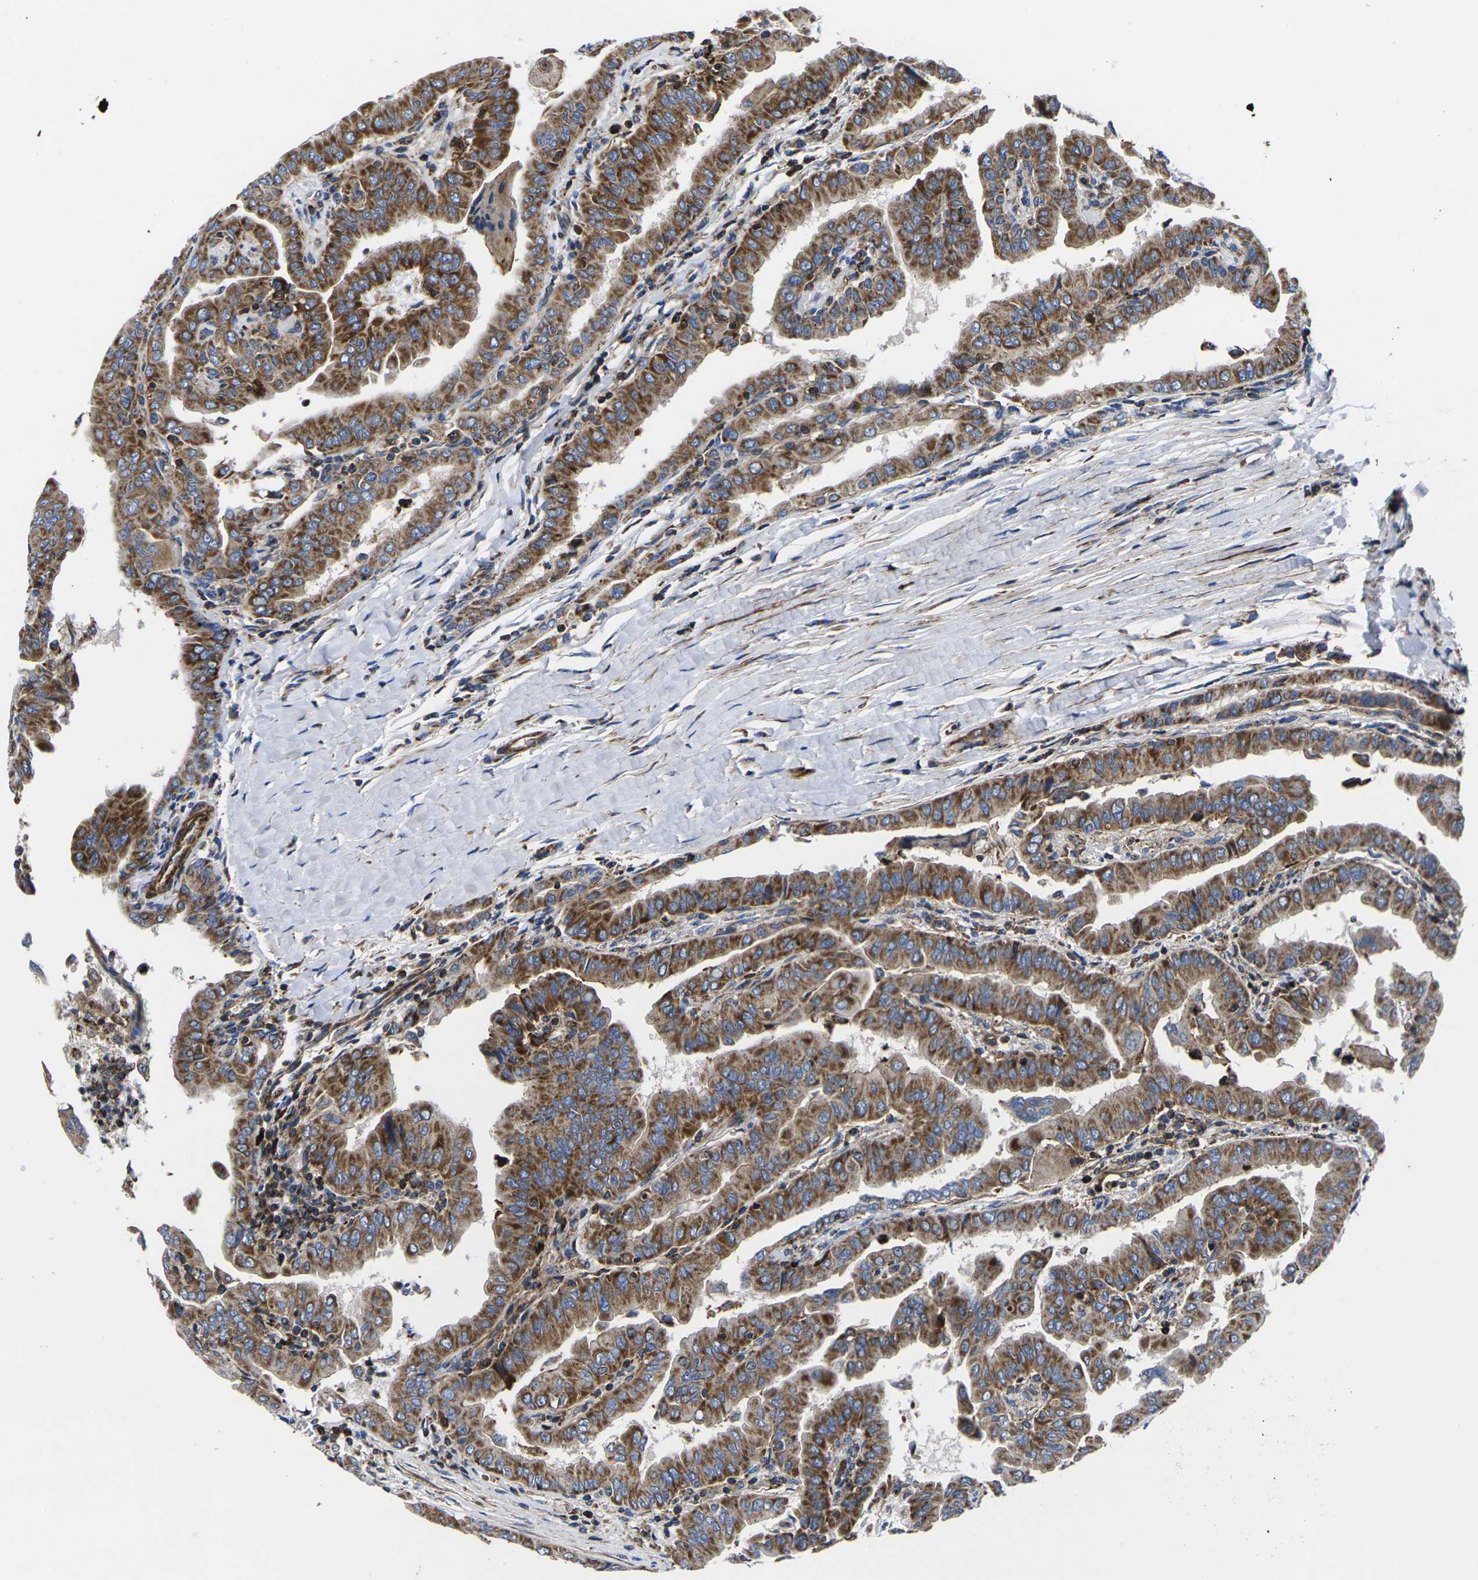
{"staining": {"intensity": "moderate", "quantity": ">75%", "location": "cytoplasmic/membranous"}, "tissue": "thyroid cancer", "cell_type": "Tumor cells", "image_type": "cancer", "snomed": [{"axis": "morphology", "description": "Papillary adenocarcinoma, NOS"}, {"axis": "topography", "description": "Thyroid gland"}], "caption": "A photomicrograph of human thyroid cancer (papillary adenocarcinoma) stained for a protein demonstrates moderate cytoplasmic/membranous brown staining in tumor cells.", "gene": "GPR4", "patient": {"sex": "male", "age": 33}}